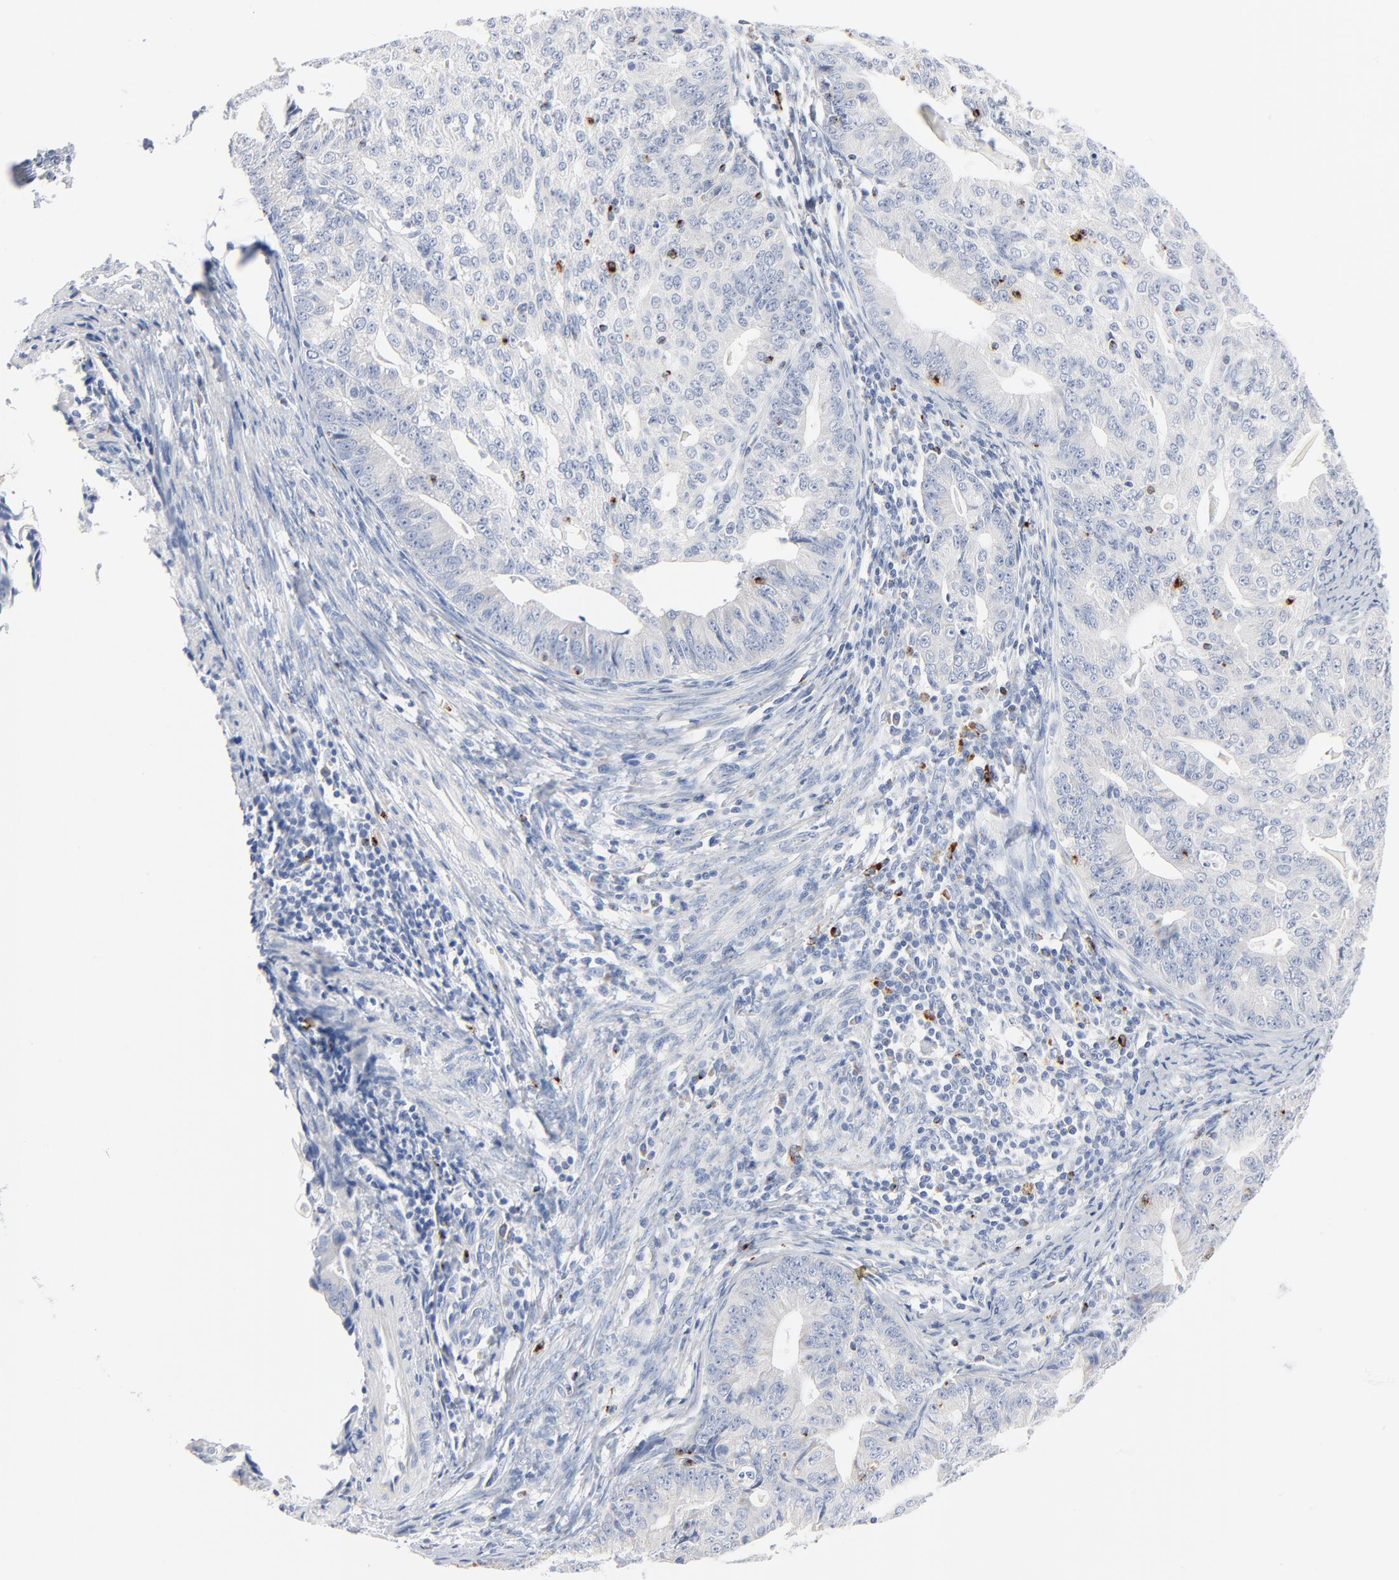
{"staining": {"intensity": "negative", "quantity": "none", "location": "none"}, "tissue": "endometrial cancer", "cell_type": "Tumor cells", "image_type": "cancer", "snomed": [{"axis": "morphology", "description": "Adenocarcinoma, NOS"}, {"axis": "topography", "description": "Endometrium"}], "caption": "Tumor cells are negative for protein expression in human endometrial adenocarcinoma. Nuclei are stained in blue.", "gene": "GZMB", "patient": {"sex": "female", "age": 56}}